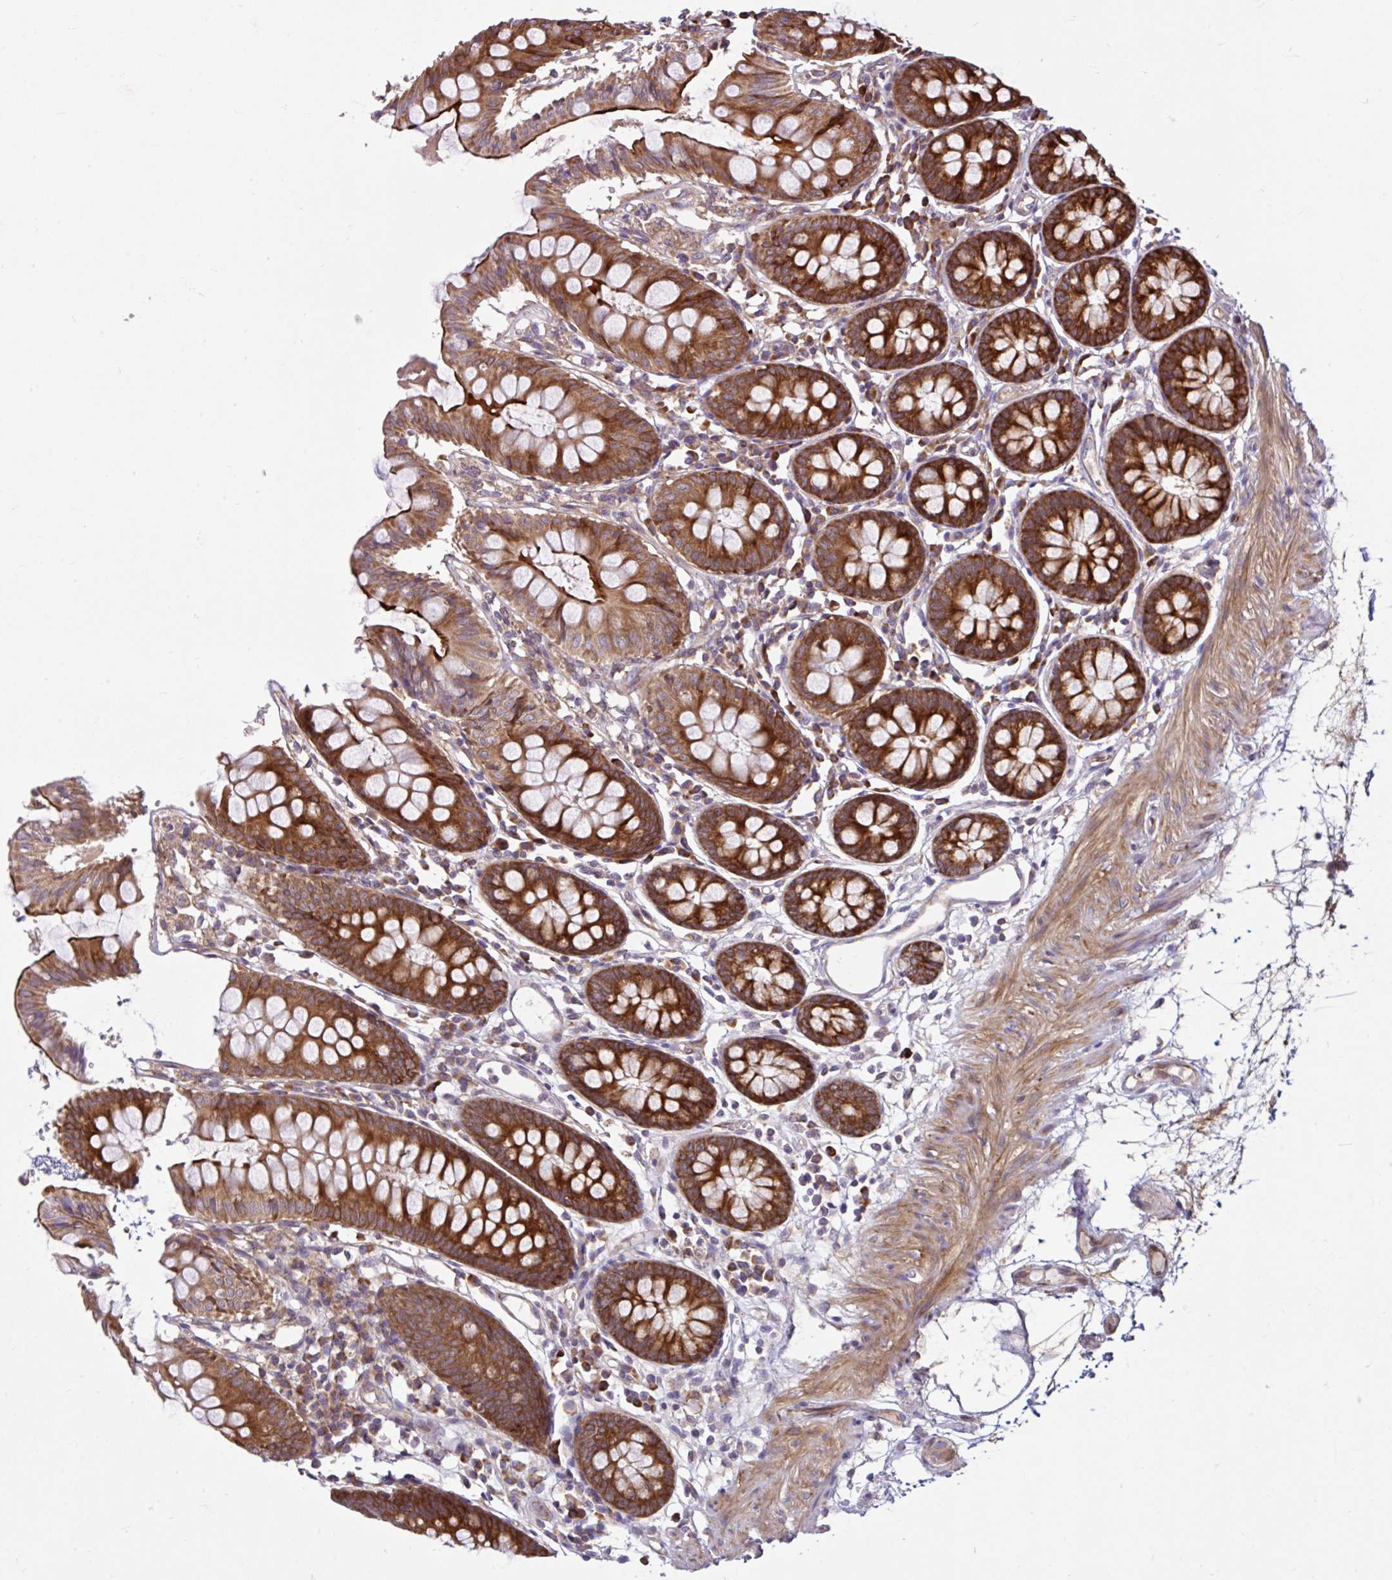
{"staining": {"intensity": "moderate", "quantity": ">75%", "location": "cytoplasmic/membranous"}, "tissue": "colon", "cell_type": "Endothelial cells", "image_type": "normal", "snomed": [{"axis": "morphology", "description": "Normal tissue, NOS"}, {"axis": "topography", "description": "Colon"}], "caption": "Immunohistochemistry staining of unremarkable colon, which displays medium levels of moderate cytoplasmic/membranous staining in about >75% of endothelial cells indicating moderate cytoplasmic/membranous protein expression. The staining was performed using DAB (3,3'-diaminobenzidine) (brown) for protein detection and nuclei were counterstained in hematoxylin (blue).", "gene": "NTPCR", "patient": {"sex": "female", "age": 84}}